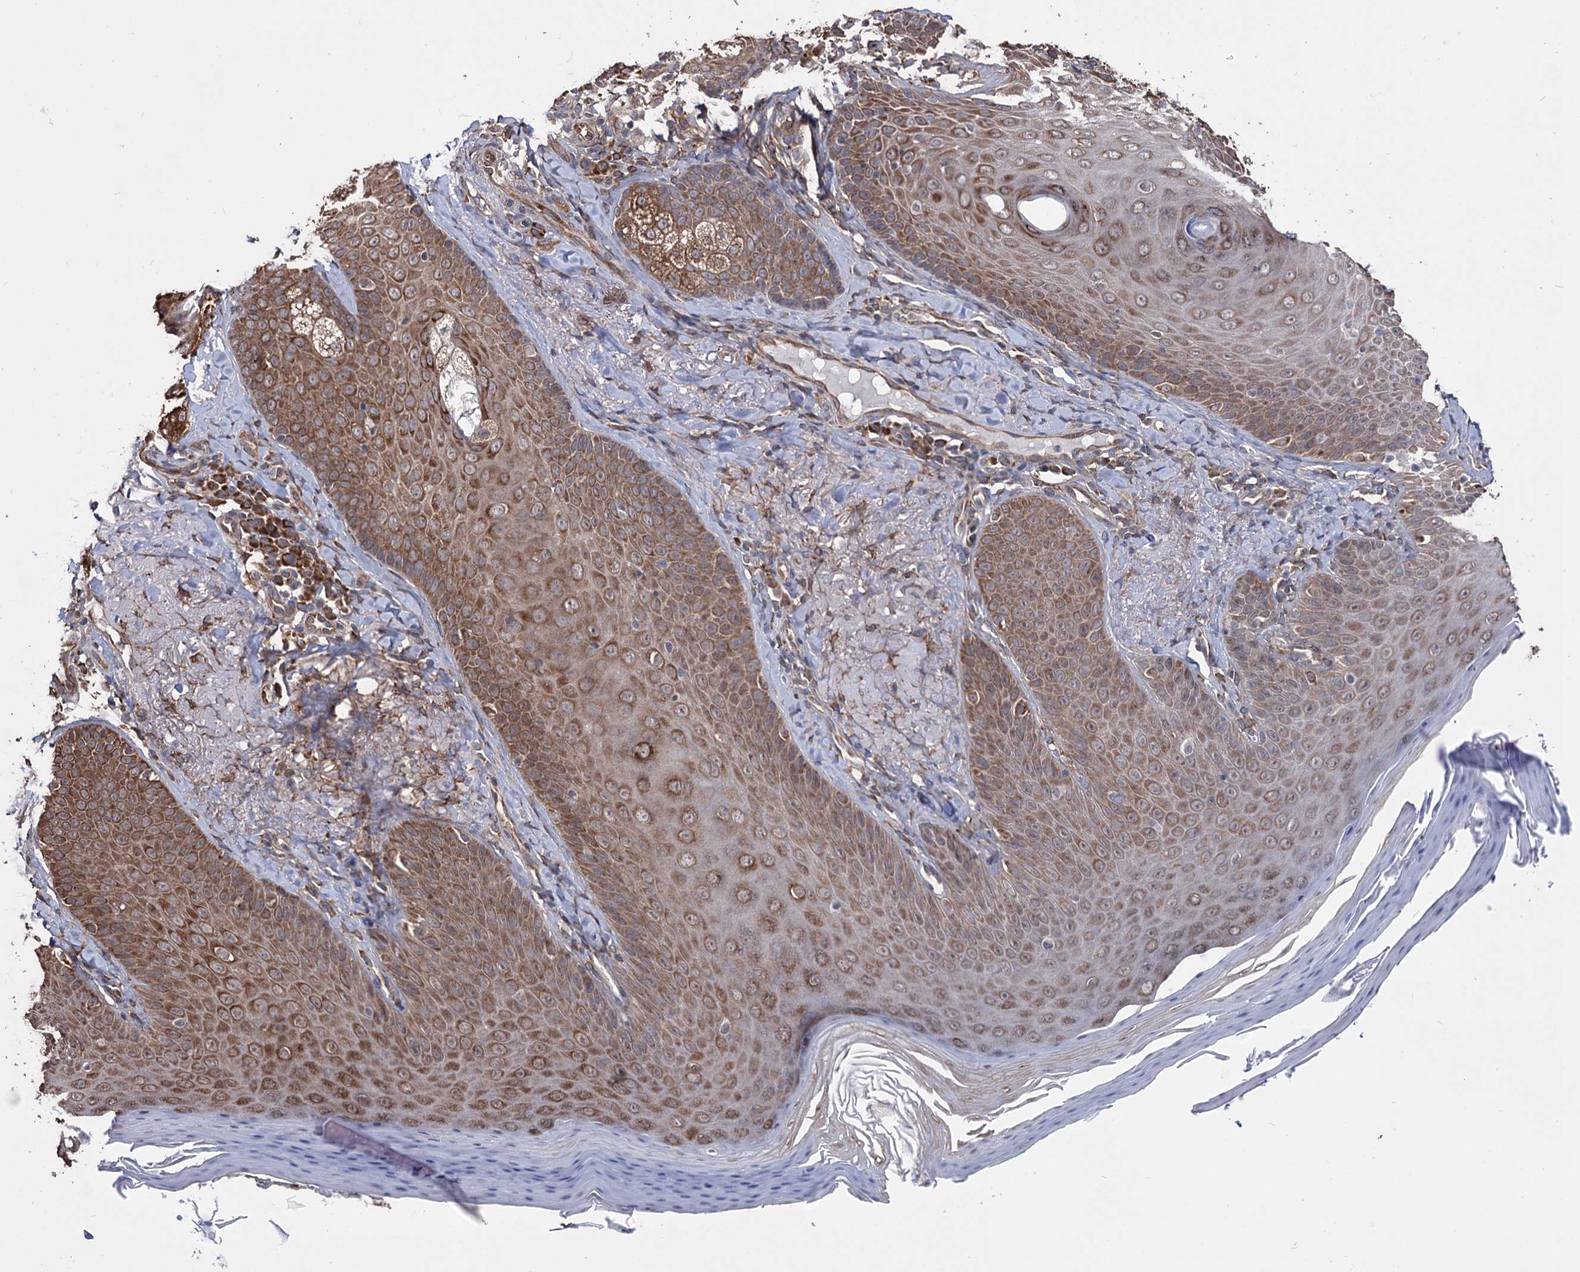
{"staining": {"intensity": "moderate", "quantity": ">75%", "location": "cytoplasmic/membranous"}, "tissue": "skin", "cell_type": "Fibroblasts", "image_type": "normal", "snomed": [{"axis": "morphology", "description": "Normal tissue, NOS"}, {"axis": "topography", "description": "Skin"}], "caption": "Immunohistochemistry photomicrograph of unremarkable skin: human skin stained using immunohistochemistry demonstrates medium levels of moderate protein expression localized specifically in the cytoplasmic/membranous of fibroblasts, appearing as a cytoplasmic/membranous brown color.", "gene": "CDAN1", "patient": {"sex": "male", "age": 57}}